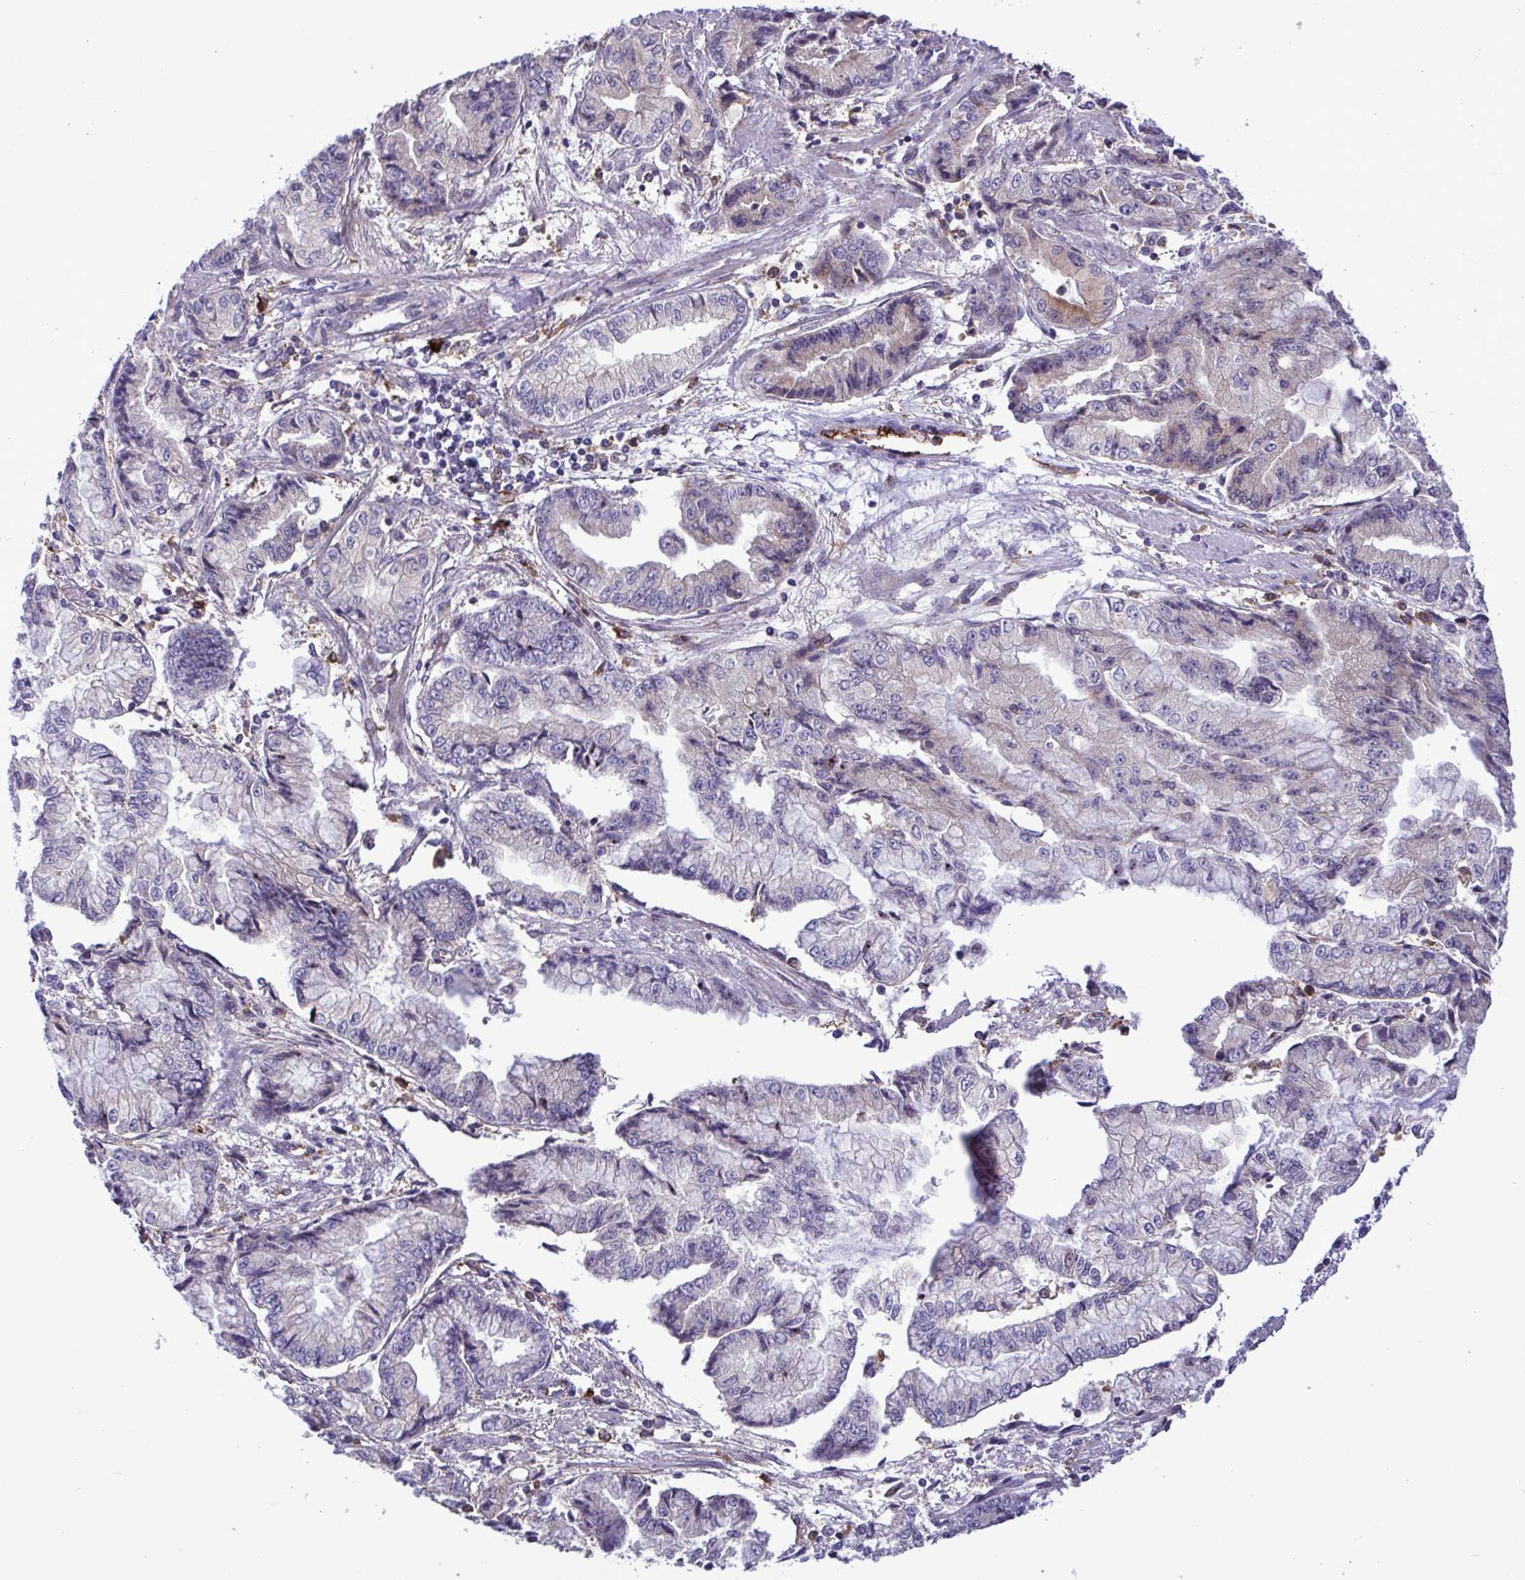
{"staining": {"intensity": "moderate", "quantity": "<25%", "location": "cytoplasmic/membranous"}, "tissue": "stomach cancer", "cell_type": "Tumor cells", "image_type": "cancer", "snomed": [{"axis": "morphology", "description": "Adenocarcinoma, NOS"}, {"axis": "topography", "description": "Stomach, upper"}], "caption": "Stomach cancer stained with DAB immunohistochemistry displays low levels of moderate cytoplasmic/membranous expression in approximately <25% of tumor cells.", "gene": "CD101", "patient": {"sex": "female", "age": 74}}